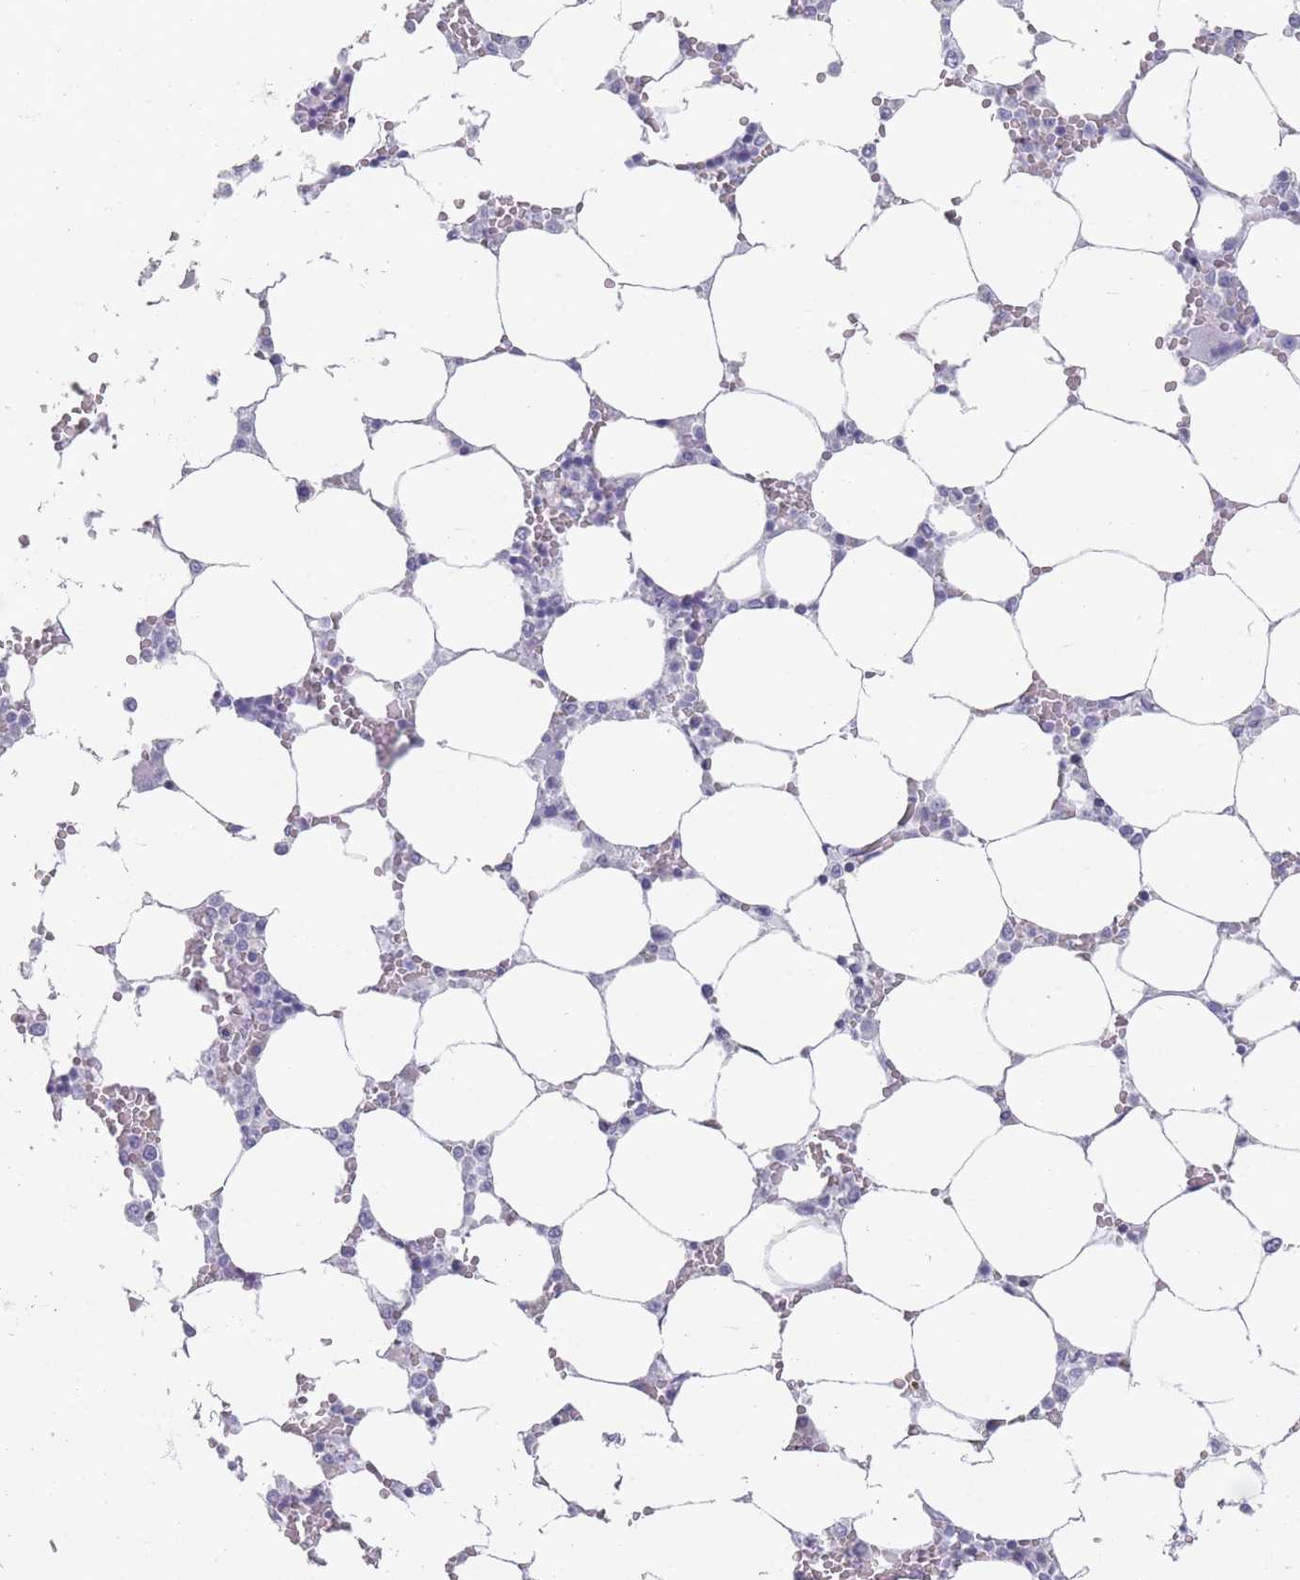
{"staining": {"intensity": "negative", "quantity": "none", "location": "none"}, "tissue": "bone marrow", "cell_type": "Hematopoietic cells", "image_type": "normal", "snomed": [{"axis": "morphology", "description": "Normal tissue, NOS"}, {"axis": "topography", "description": "Bone marrow"}], "caption": "Normal bone marrow was stained to show a protein in brown. There is no significant positivity in hematopoietic cells. The staining is performed using DAB brown chromogen with nuclei counter-stained in using hematoxylin.", "gene": "PAIP2B", "patient": {"sex": "male", "age": 64}}